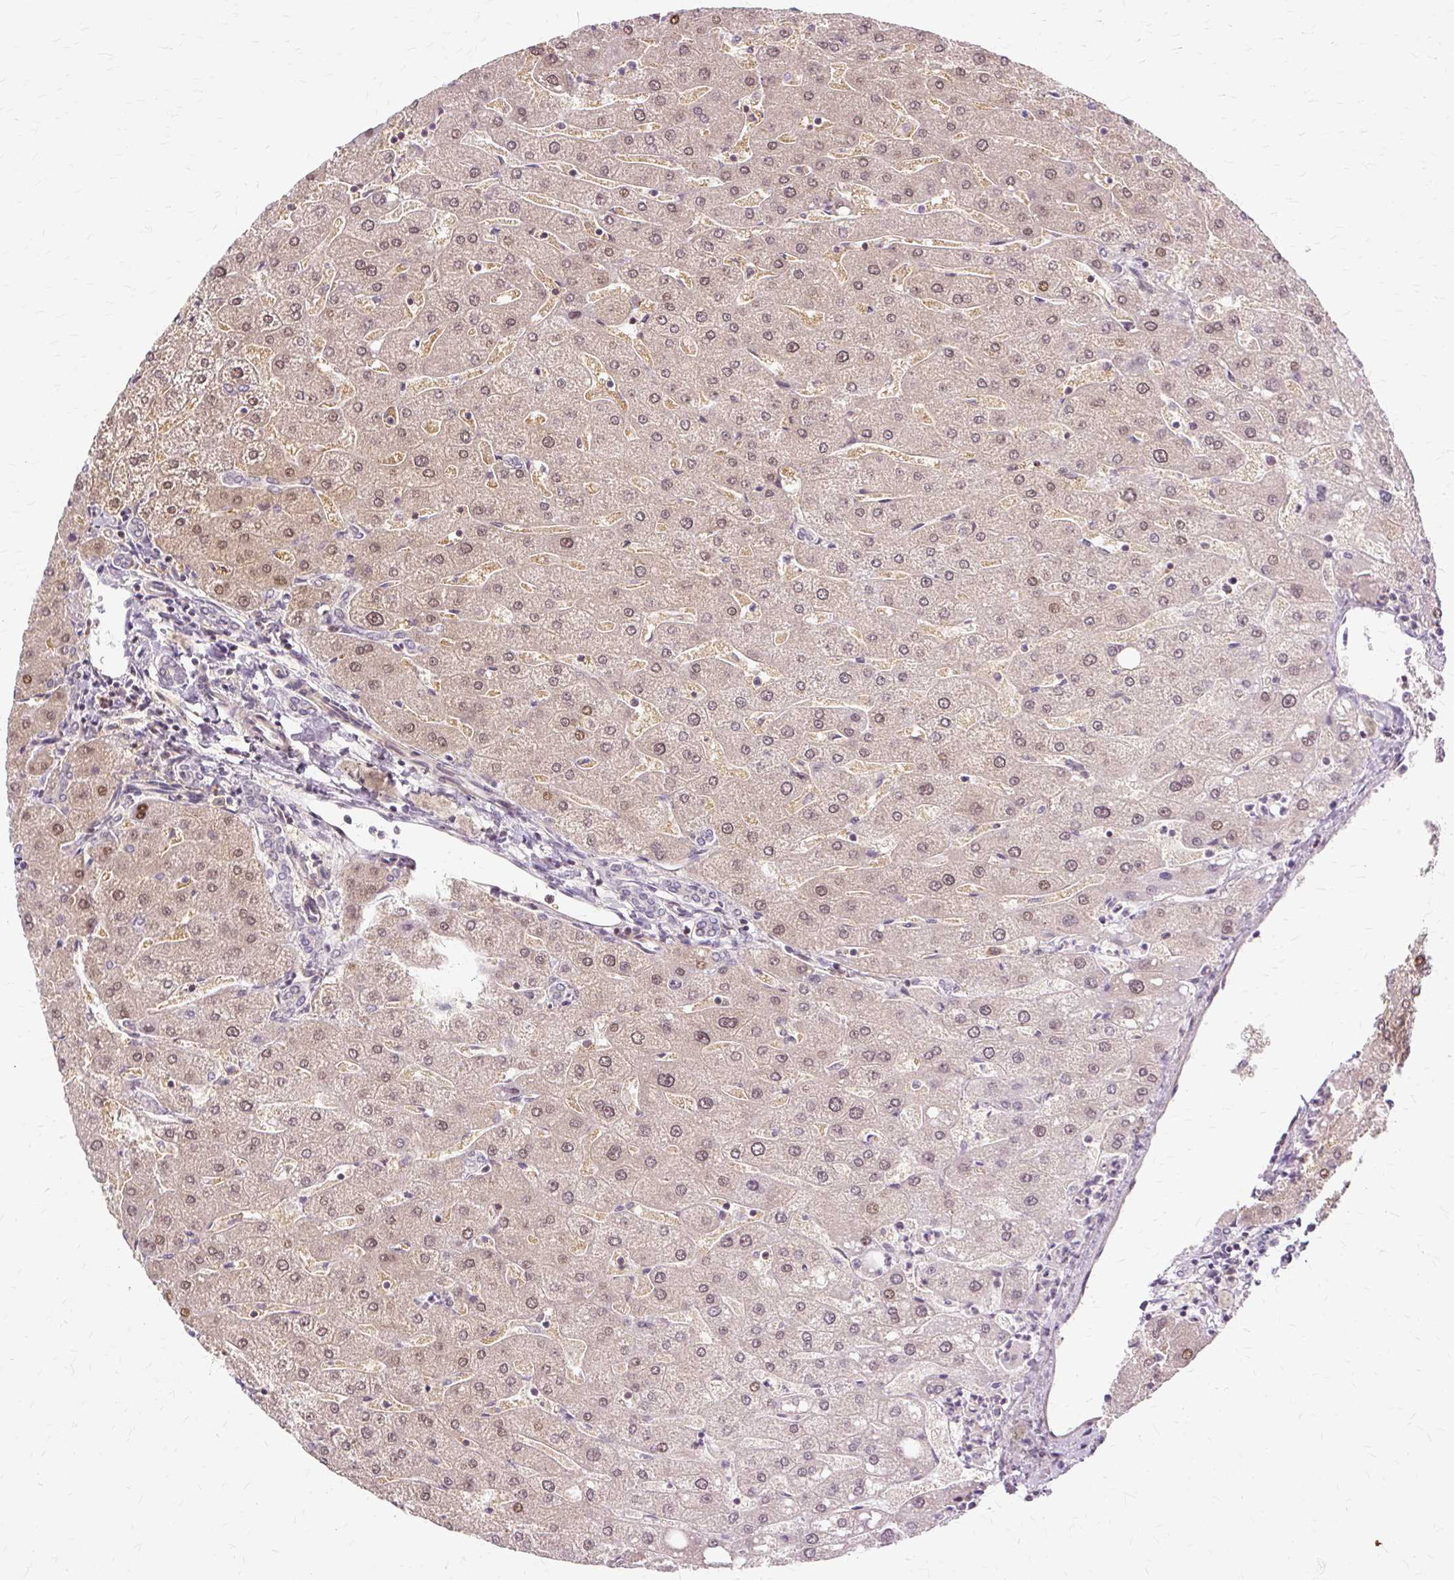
{"staining": {"intensity": "weak", "quantity": "<25%", "location": "nuclear"}, "tissue": "liver", "cell_type": "Cholangiocytes", "image_type": "normal", "snomed": [{"axis": "morphology", "description": "Normal tissue, NOS"}, {"axis": "topography", "description": "Liver"}], "caption": "Cholangiocytes are negative for protein expression in normal human liver. The staining is performed using DAB (3,3'-diaminobenzidine) brown chromogen with nuclei counter-stained in using hematoxylin.", "gene": "MMACHC", "patient": {"sex": "male", "age": 67}}